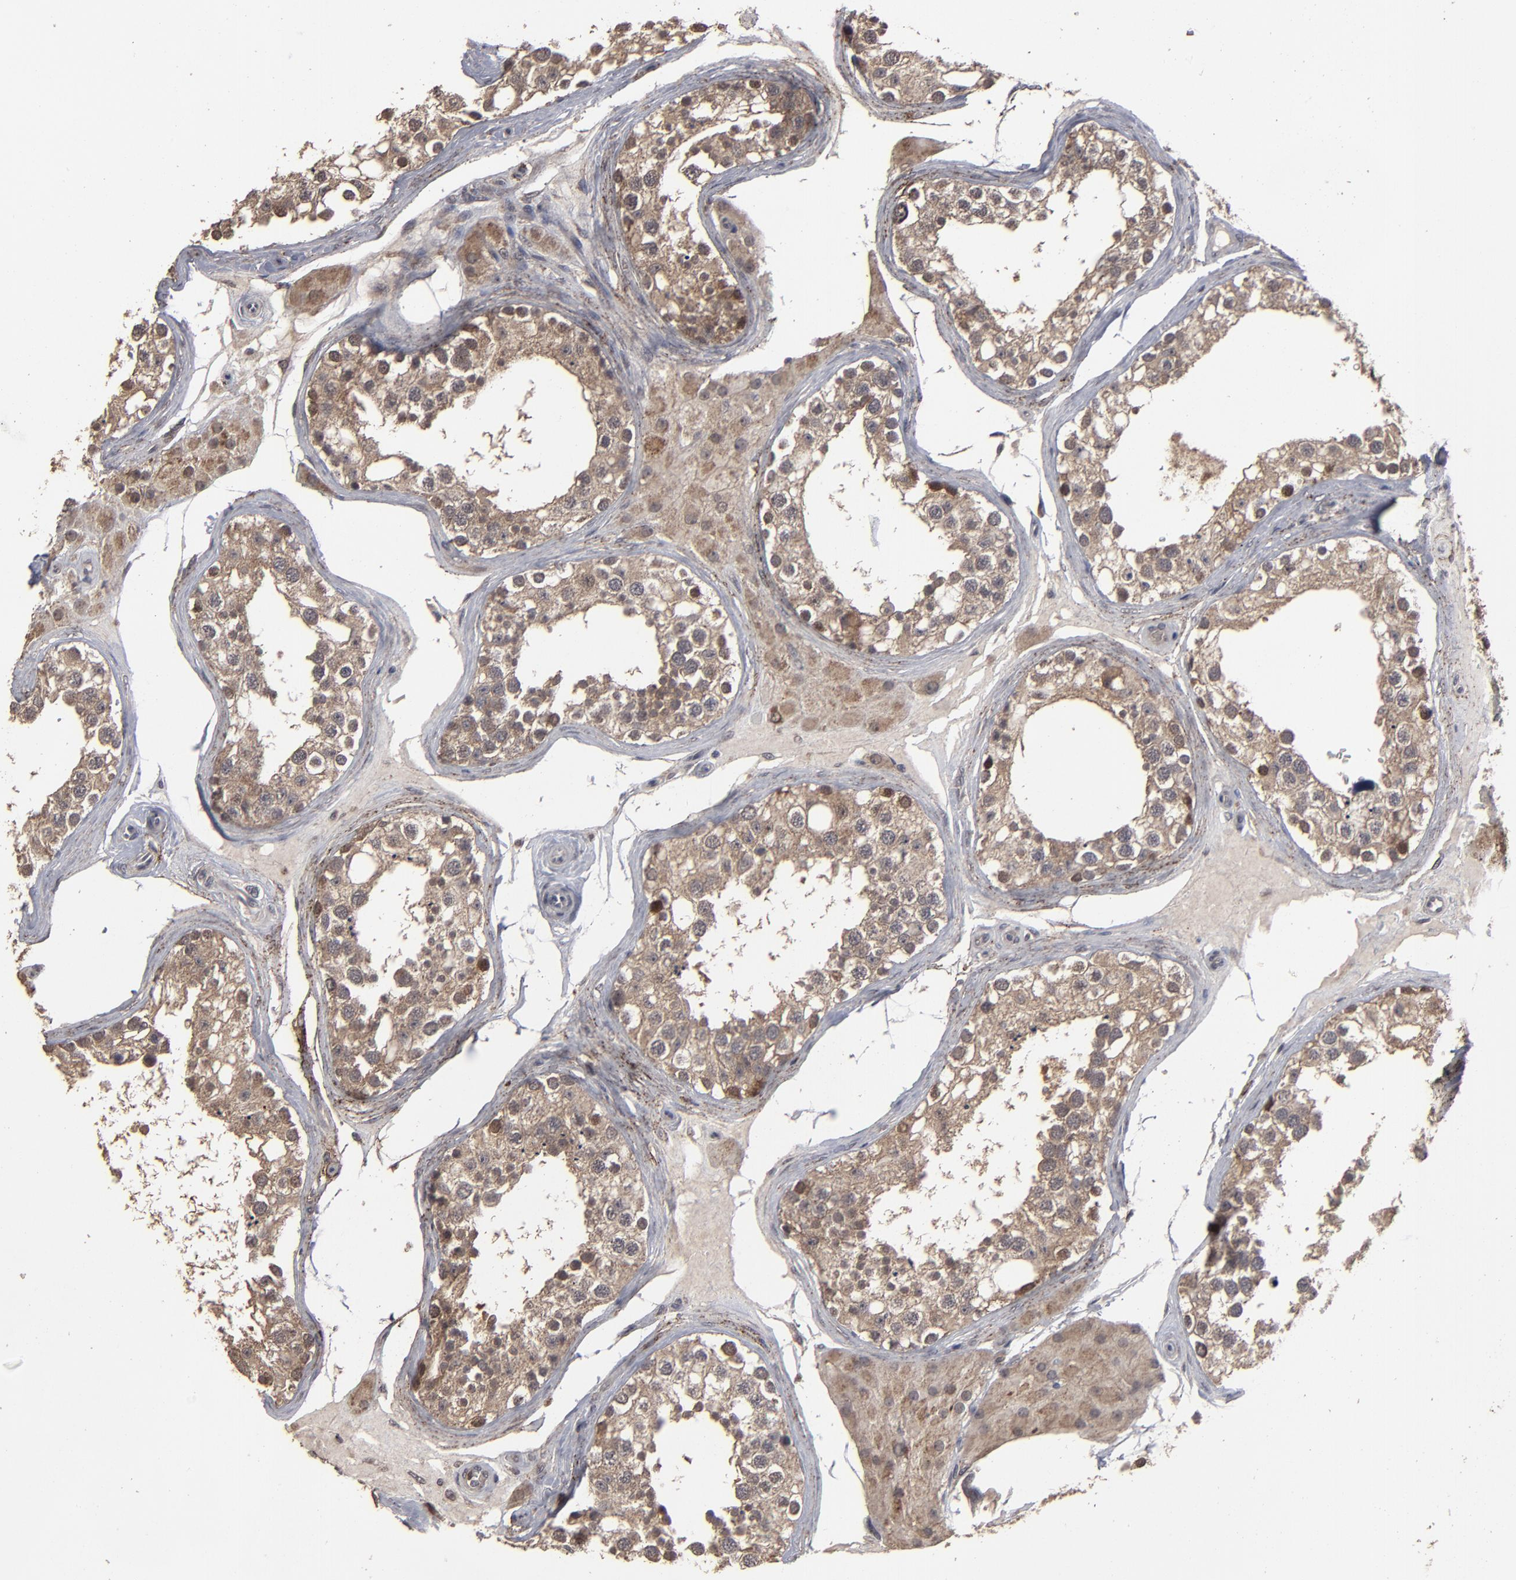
{"staining": {"intensity": "moderate", "quantity": ">75%", "location": "cytoplasmic/membranous,nuclear"}, "tissue": "testis", "cell_type": "Cells in seminiferous ducts", "image_type": "normal", "snomed": [{"axis": "morphology", "description": "Normal tissue, NOS"}, {"axis": "topography", "description": "Testis"}], "caption": "IHC of unremarkable testis demonstrates medium levels of moderate cytoplasmic/membranous,nuclear staining in about >75% of cells in seminiferous ducts.", "gene": "SLC22A17", "patient": {"sex": "male", "age": 68}}